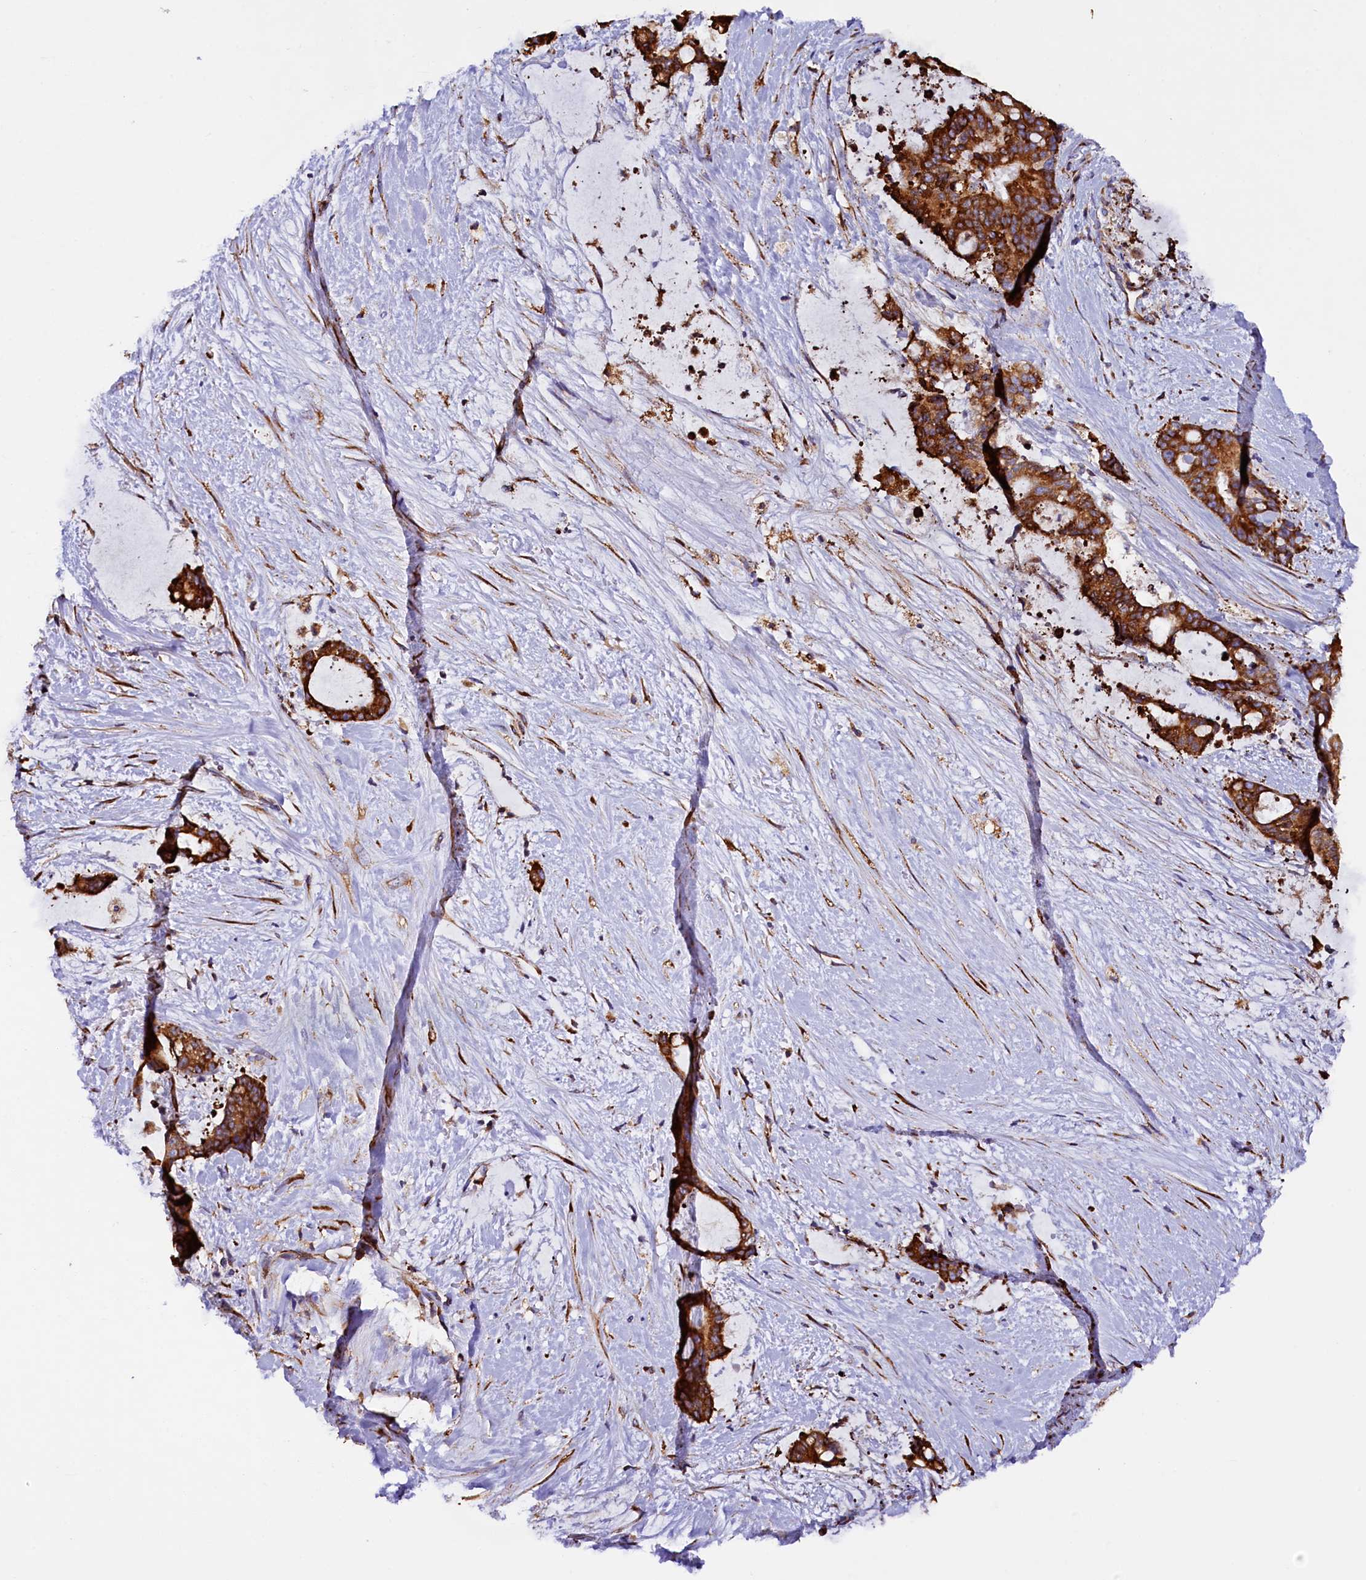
{"staining": {"intensity": "strong", "quantity": ">75%", "location": "cytoplasmic/membranous"}, "tissue": "liver cancer", "cell_type": "Tumor cells", "image_type": "cancer", "snomed": [{"axis": "morphology", "description": "Normal tissue, NOS"}, {"axis": "morphology", "description": "Cholangiocarcinoma"}, {"axis": "topography", "description": "Liver"}, {"axis": "topography", "description": "Peripheral nerve tissue"}], "caption": "Strong cytoplasmic/membranous protein positivity is identified in approximately >75% of tumor cells in cholangiocarcinoma (liver).", "gene": "CAPS2", "patient": {"sex": "female", "age": 73}}